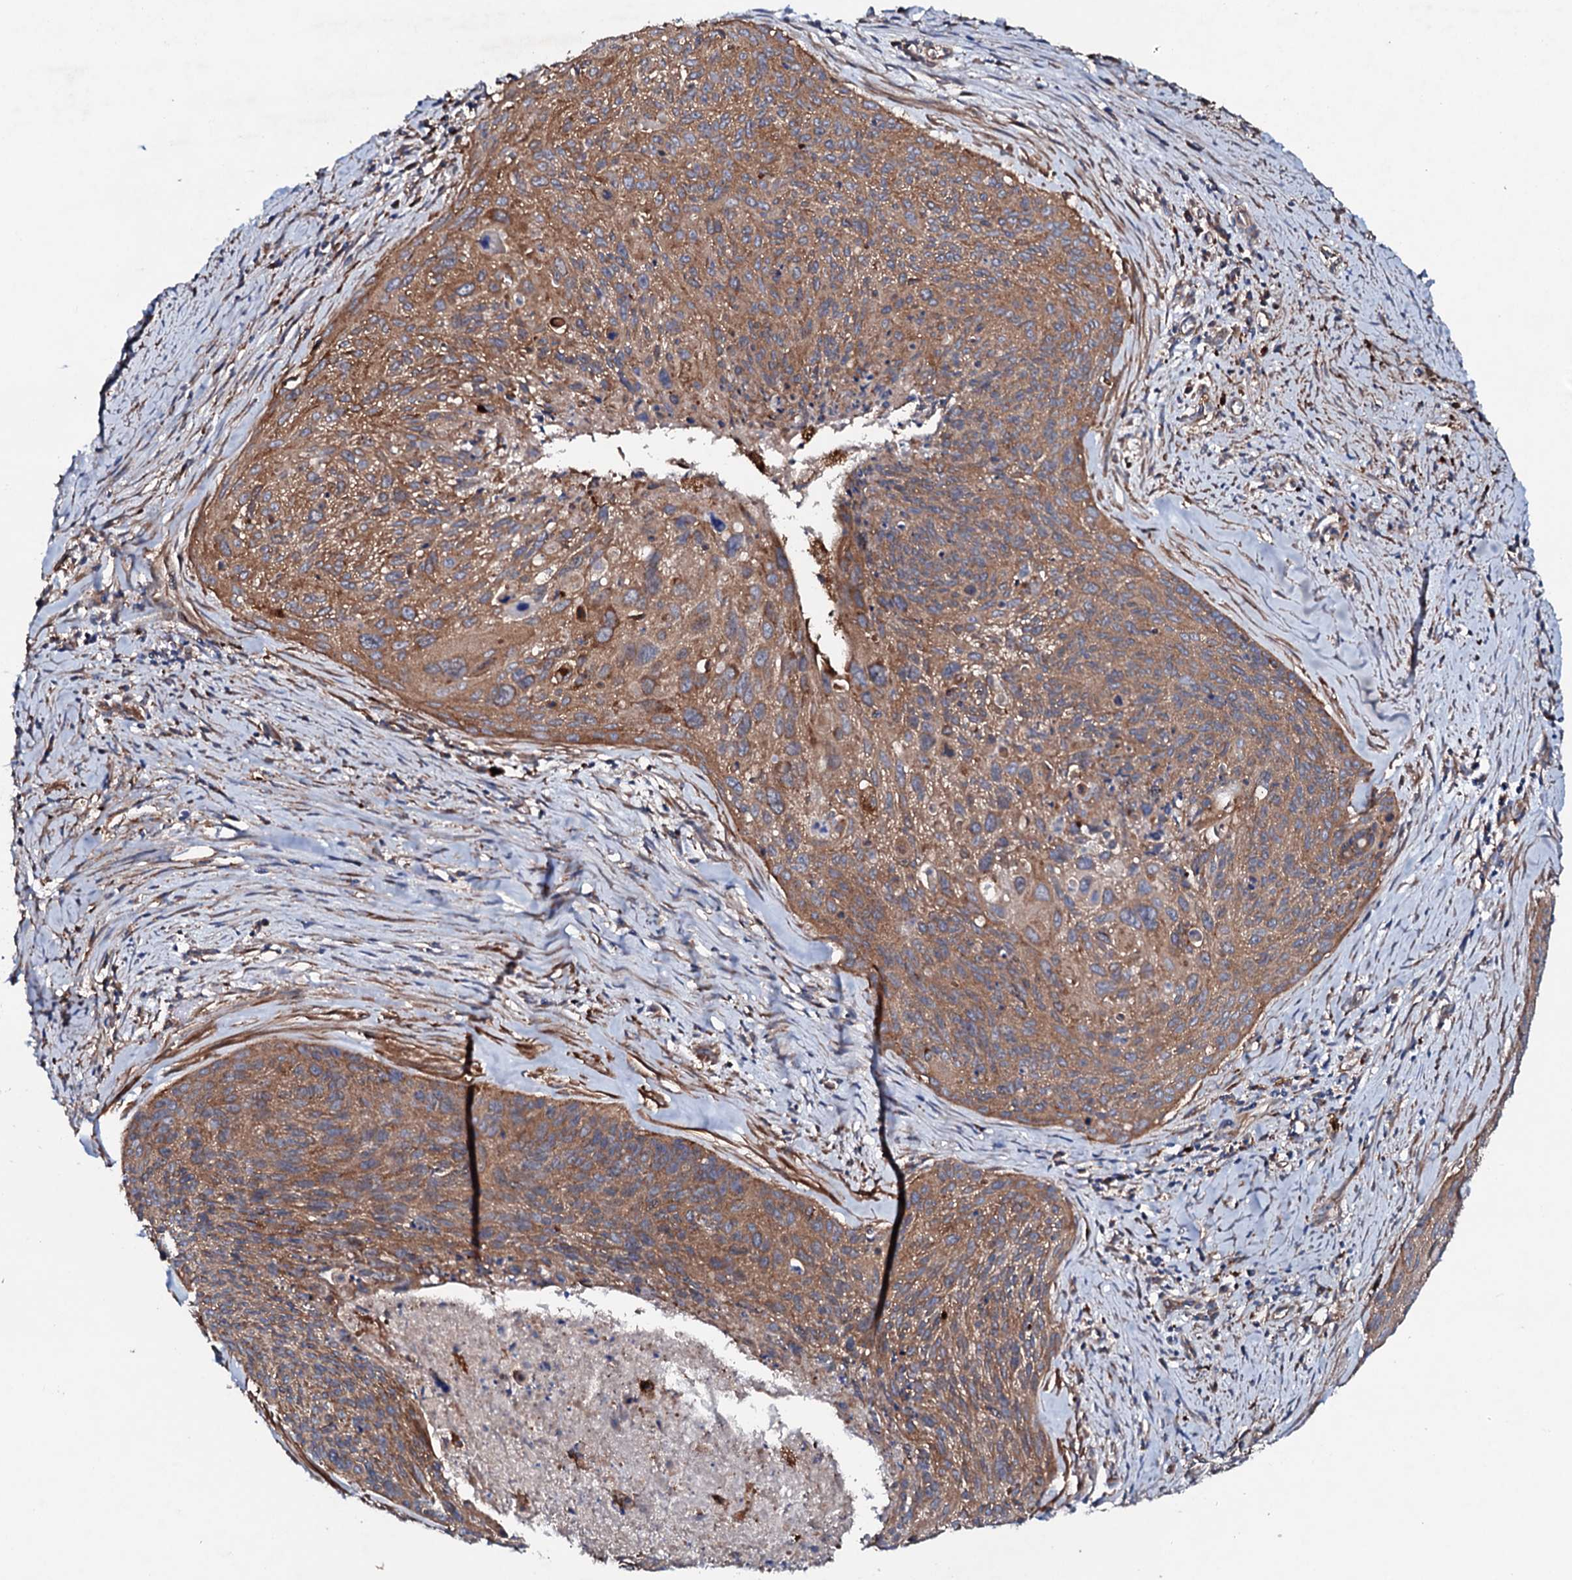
{"staining": {"intensity": "moderate", "quantity": ">75%", "location": "cytoplasmic/membranous"}, "tissue": "cervical cancer", "cell_type": "Tumor cells", "image_type": "cancer", "snomed": [{"axis": "morphology", "description": "Squamous cell carcinoma, NOS"}, {"axis": "topography", "description": "Cervix"}], "caption": "Protein staining of cervical cancer tissue shows moderate cytoplasmic/membranous staining in approximately >75% of tumor cells.", "gene": "P2RX4", "patient": {"sex": "female", "age": 55}}